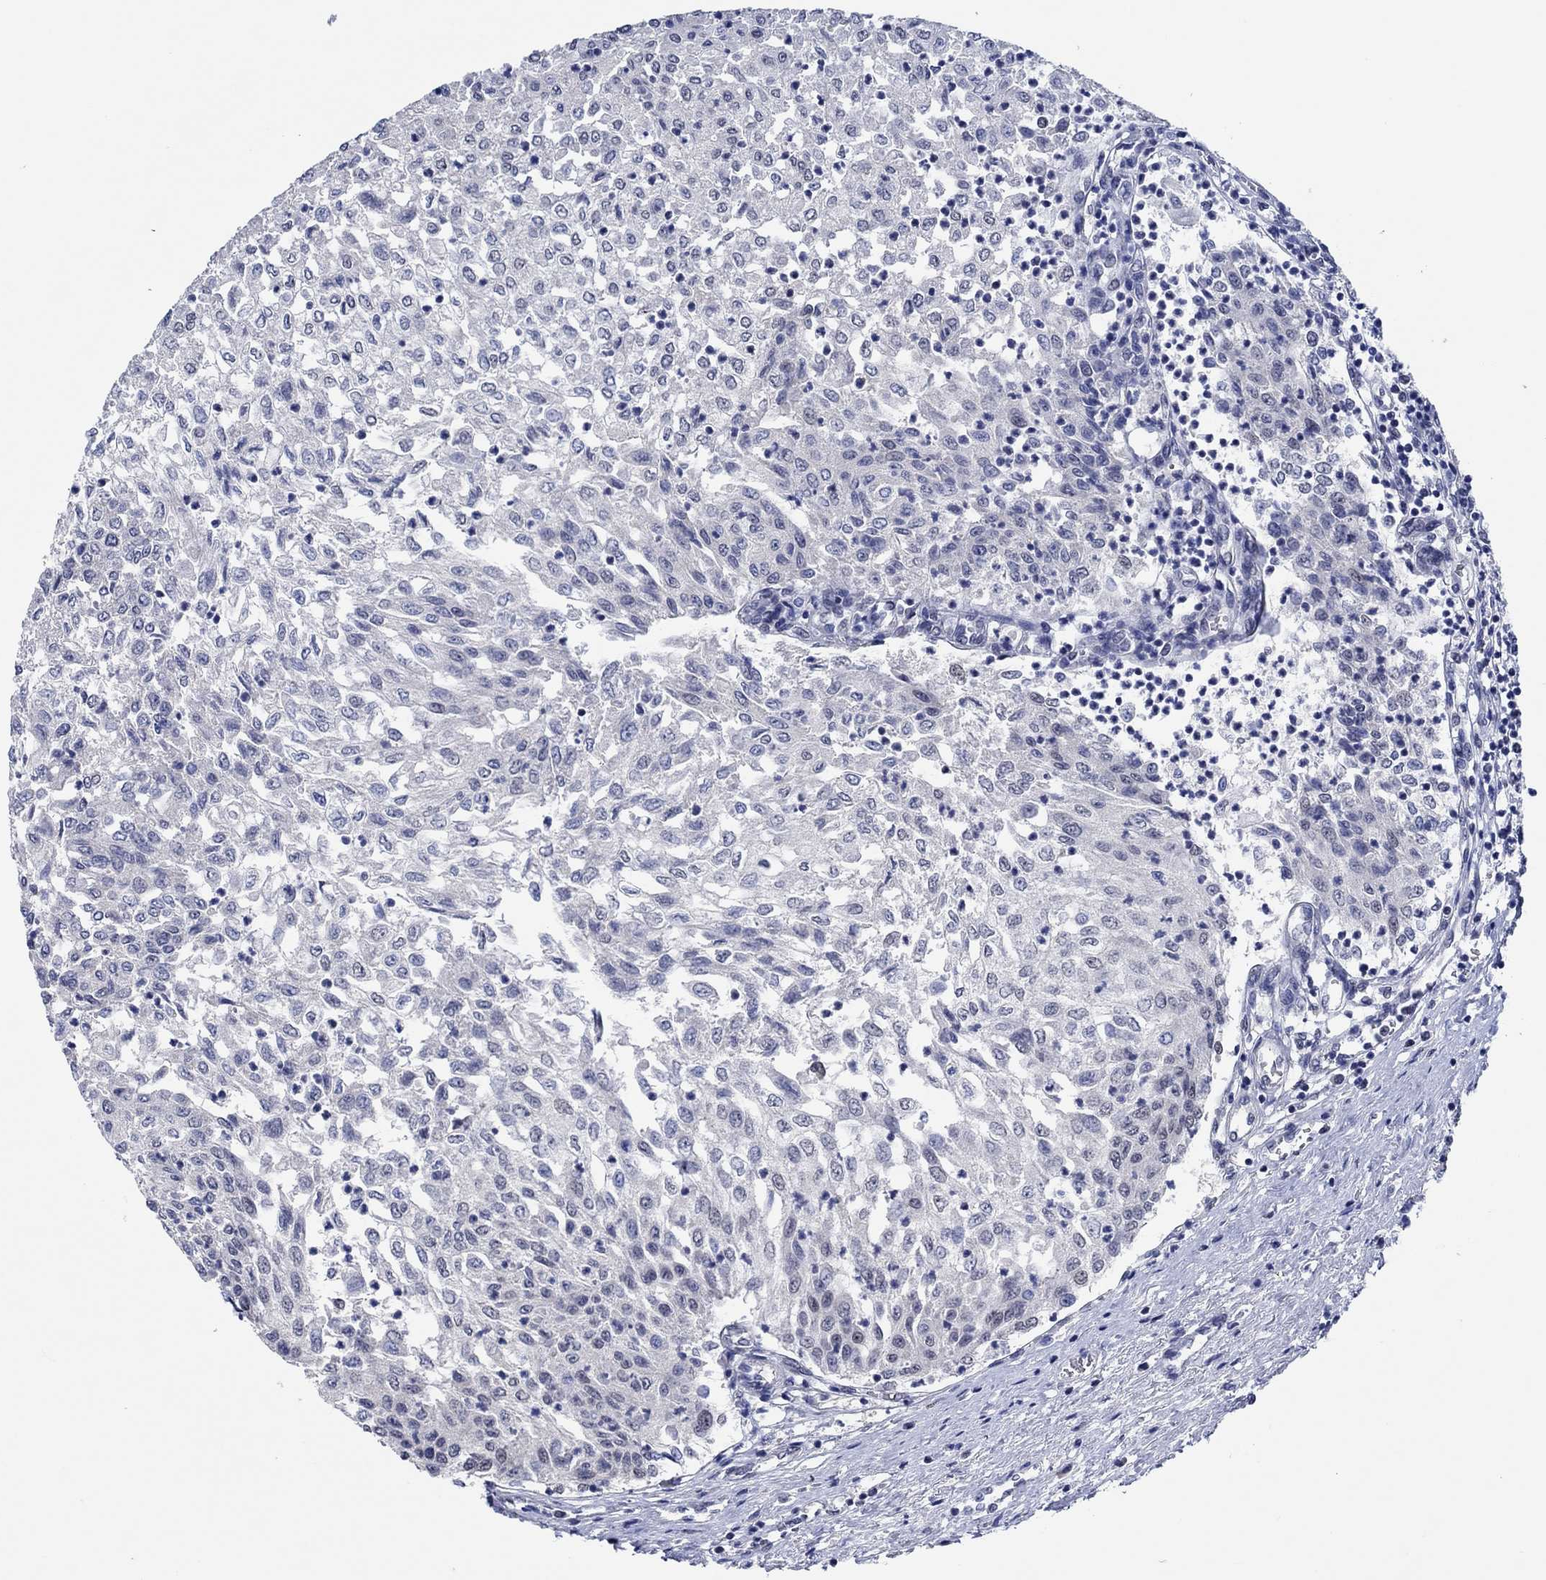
{"staining": {"intensity": "negative", "quantity": "none", "location": "none"}, "tissue": "urothelial cancer", "cell_type": "Tumor cells", "image_type": "cancer", "snomed": [{"axis": "morphology", "description": "Urothelial carcinoma, Low grade"}, {"axis": "topography", "description": "Urinary bladder"}], "caption": "Tumor cells are negative for protein expression in human low-grade urothelial carcinoma. (Immunohistochemistry (ihc), brightfield microscopy, high magnification).", "gene": "PRRT3", "patient": {"sex": "male", "age": 78}}